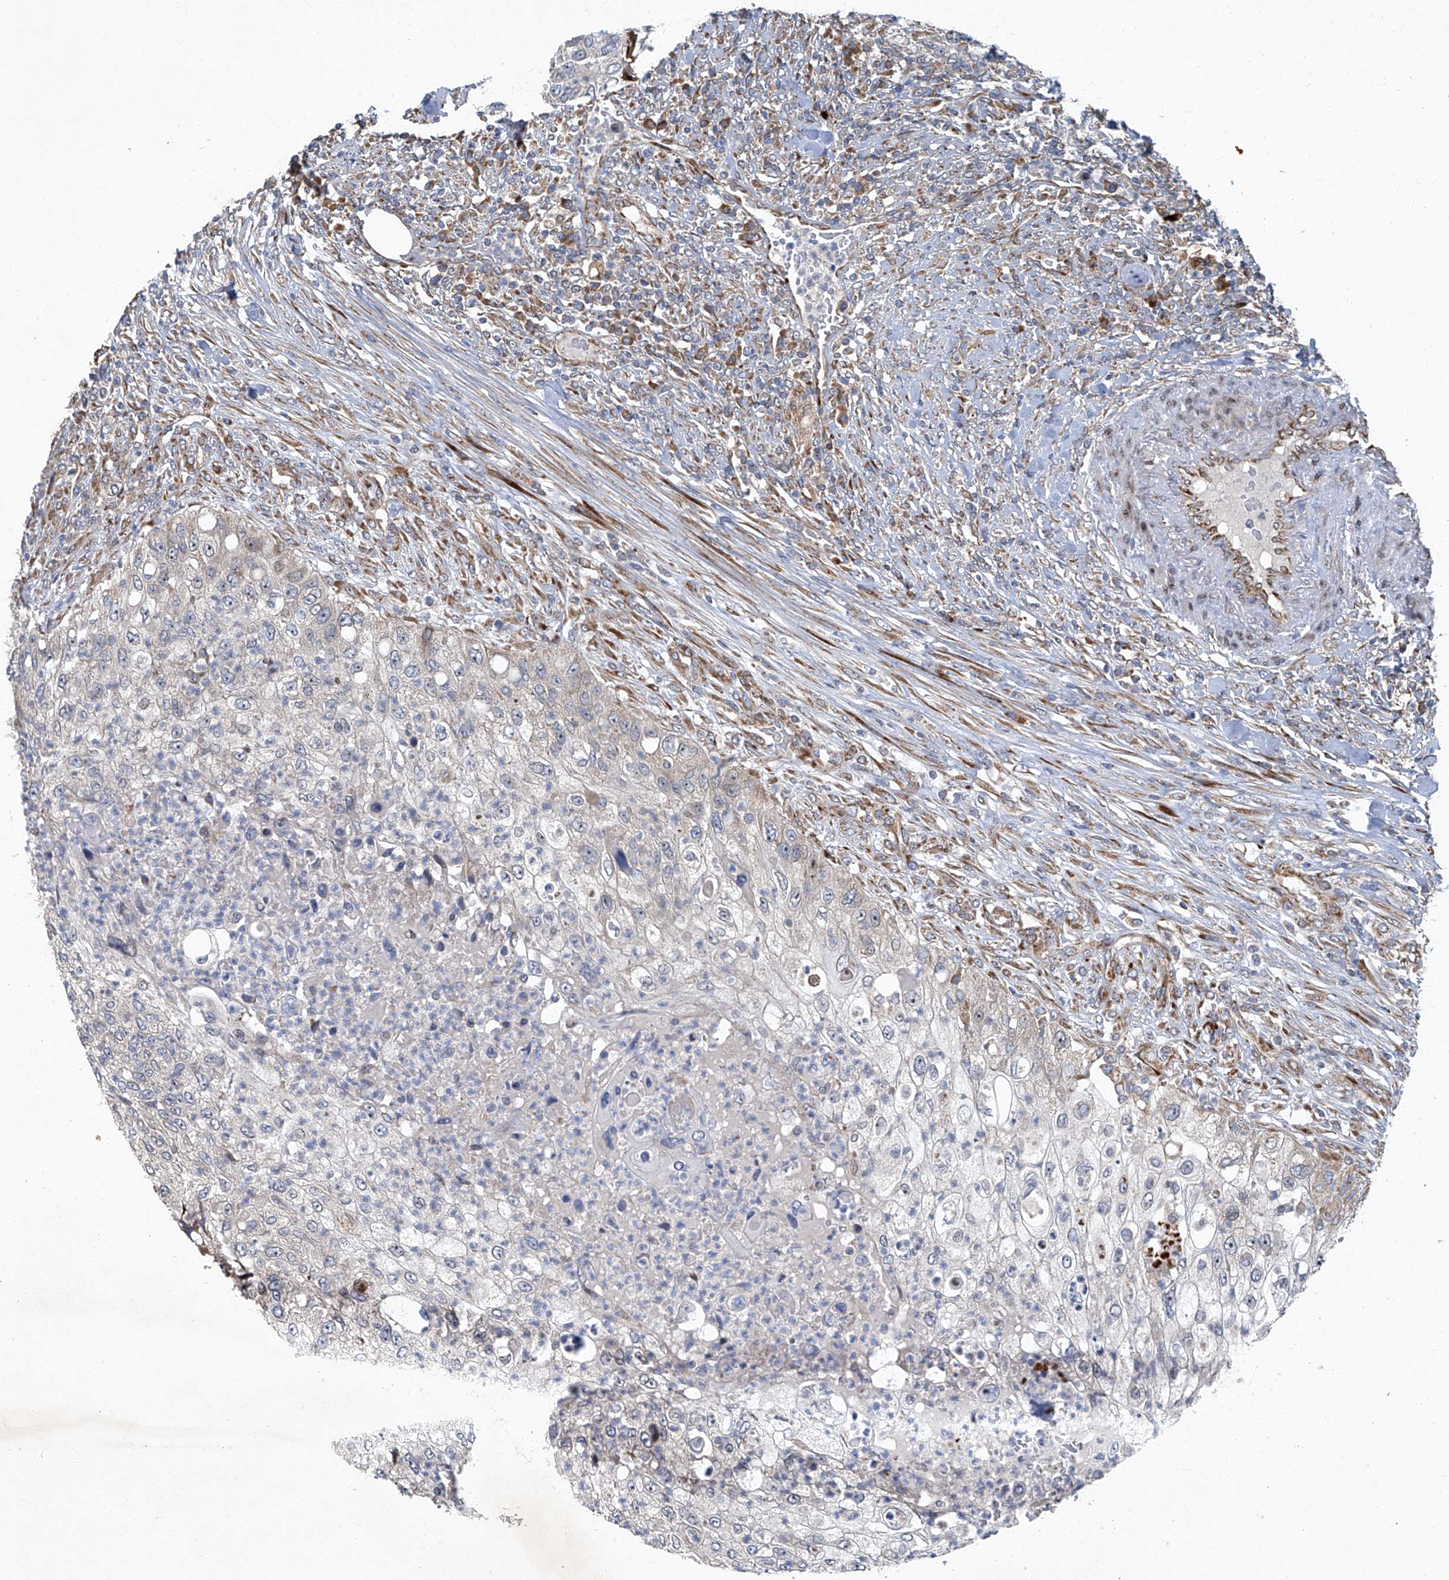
{"staining": {"intensity": "moderate", "quantity": "<25%", "location": "nuclear"}, "tissue": "urothelial cancer", "cell_type": "Tumor cells", "image_type": "cancer", "snomed": [{"axis": "morphology", "description": "Urothelial carcinoma, High grade"}, {"axis": "topography", "description": "Urinary bladder"}], "caption": "This is an image of IHC staining of urothelial cancer, which shows moderate positivity in the nuclear of tumor cells.", "gene": "GPR132", "patient": {"sex": "female", "age": 60}}